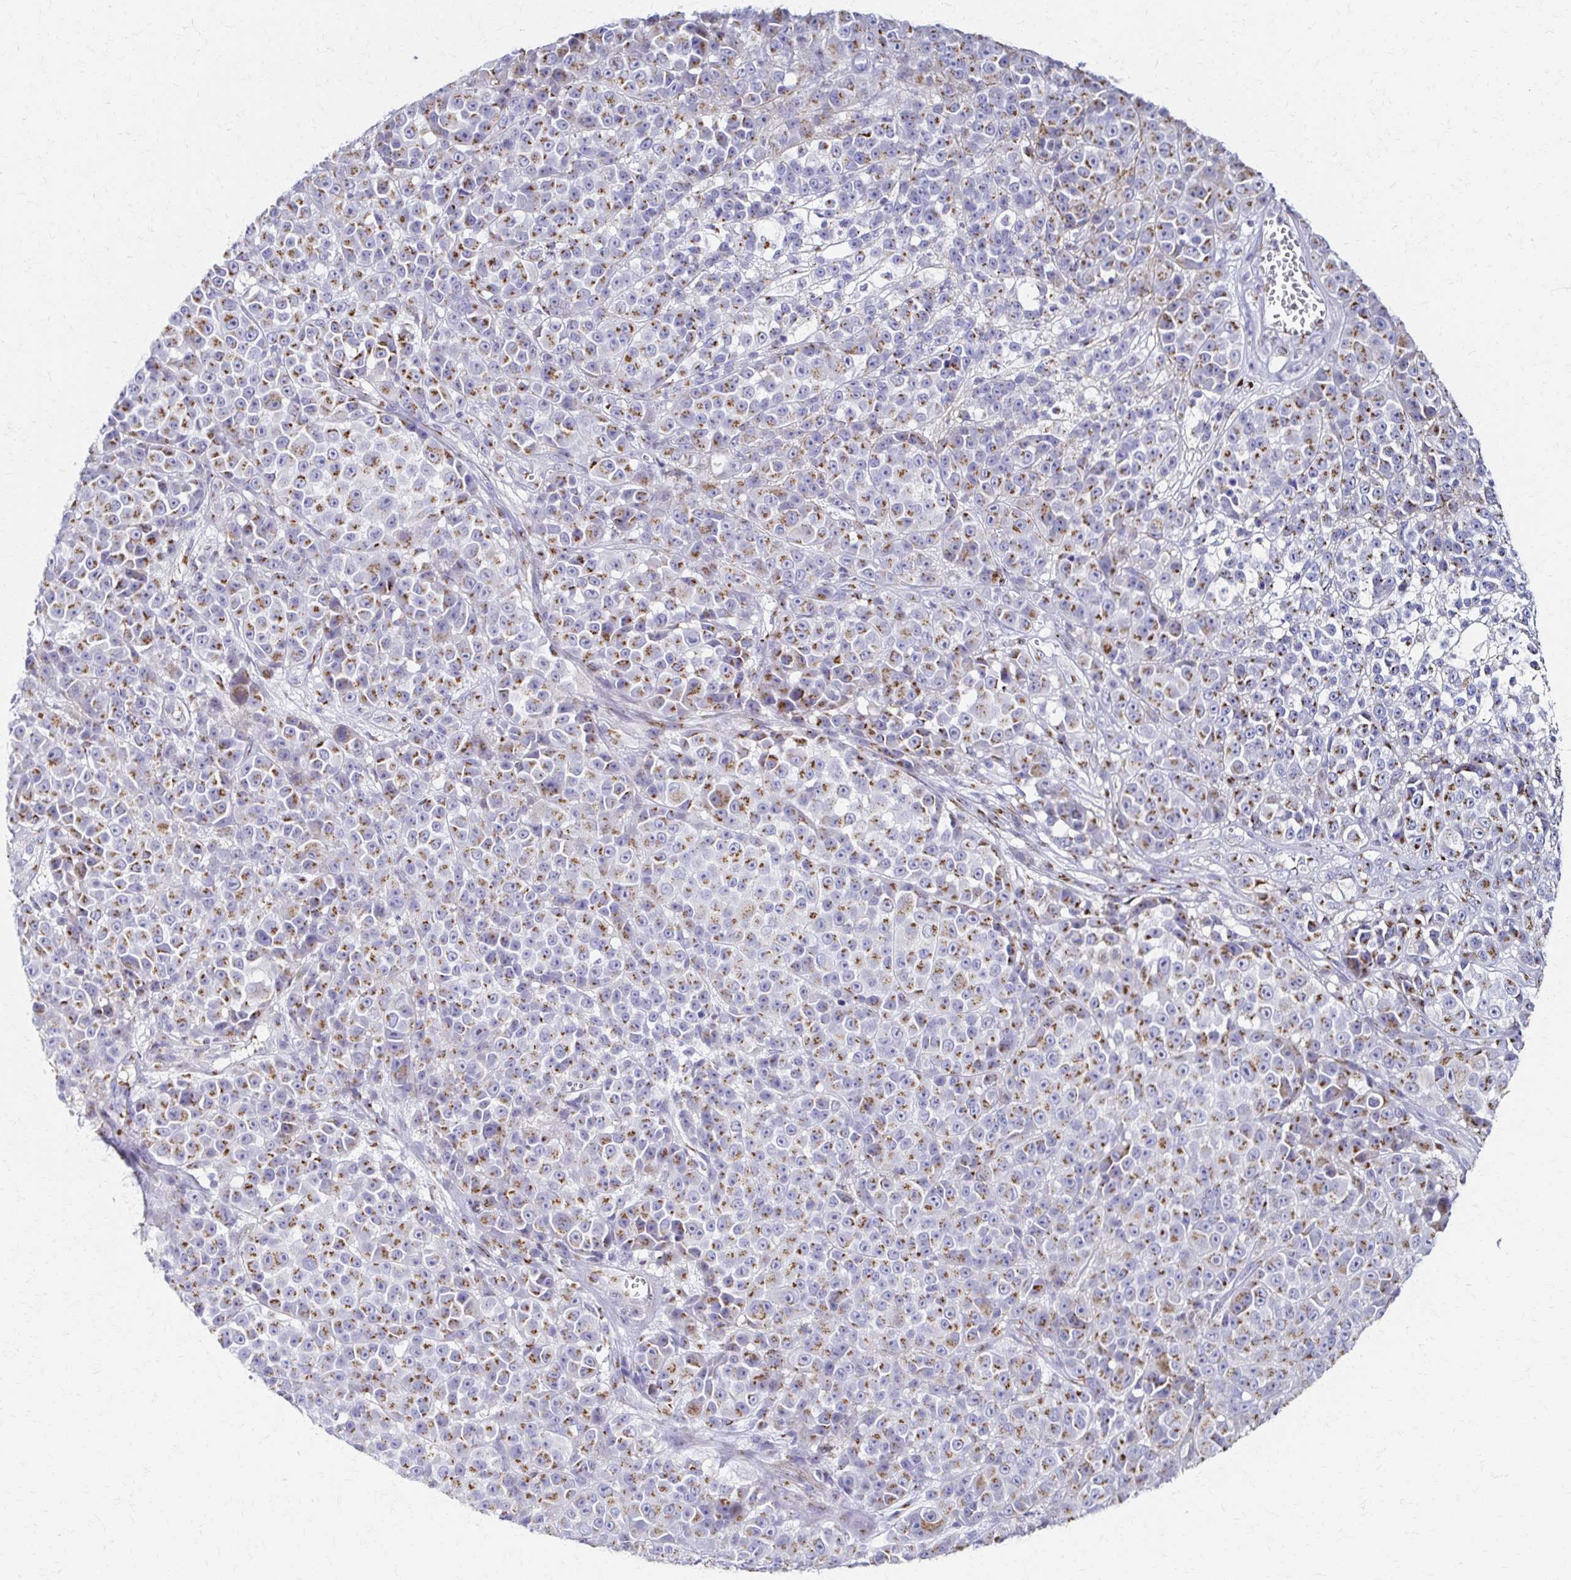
{"staining": {"intensity": "moderate", "quantity": "25%-75%", "location": "cytoplasmic/membranous"}, "tissue": "melanoma", "cell_type": "Tumor cells", "image_type": "cancer", "snomed": [{"axis": "morphology", "description": "Malignant melanoma, NOS"}, {"axis": "topography", "description": "Skin"}, {"axis": "topography", "description": "Skin of back"}], "caption": "The immunohistochemical stain labels moderate cytoplasmic/membranous expression in tumor cells of melanoma tissue.", "gene": "TM9SF1", "patient": {"sex": "male", "age": 91}}